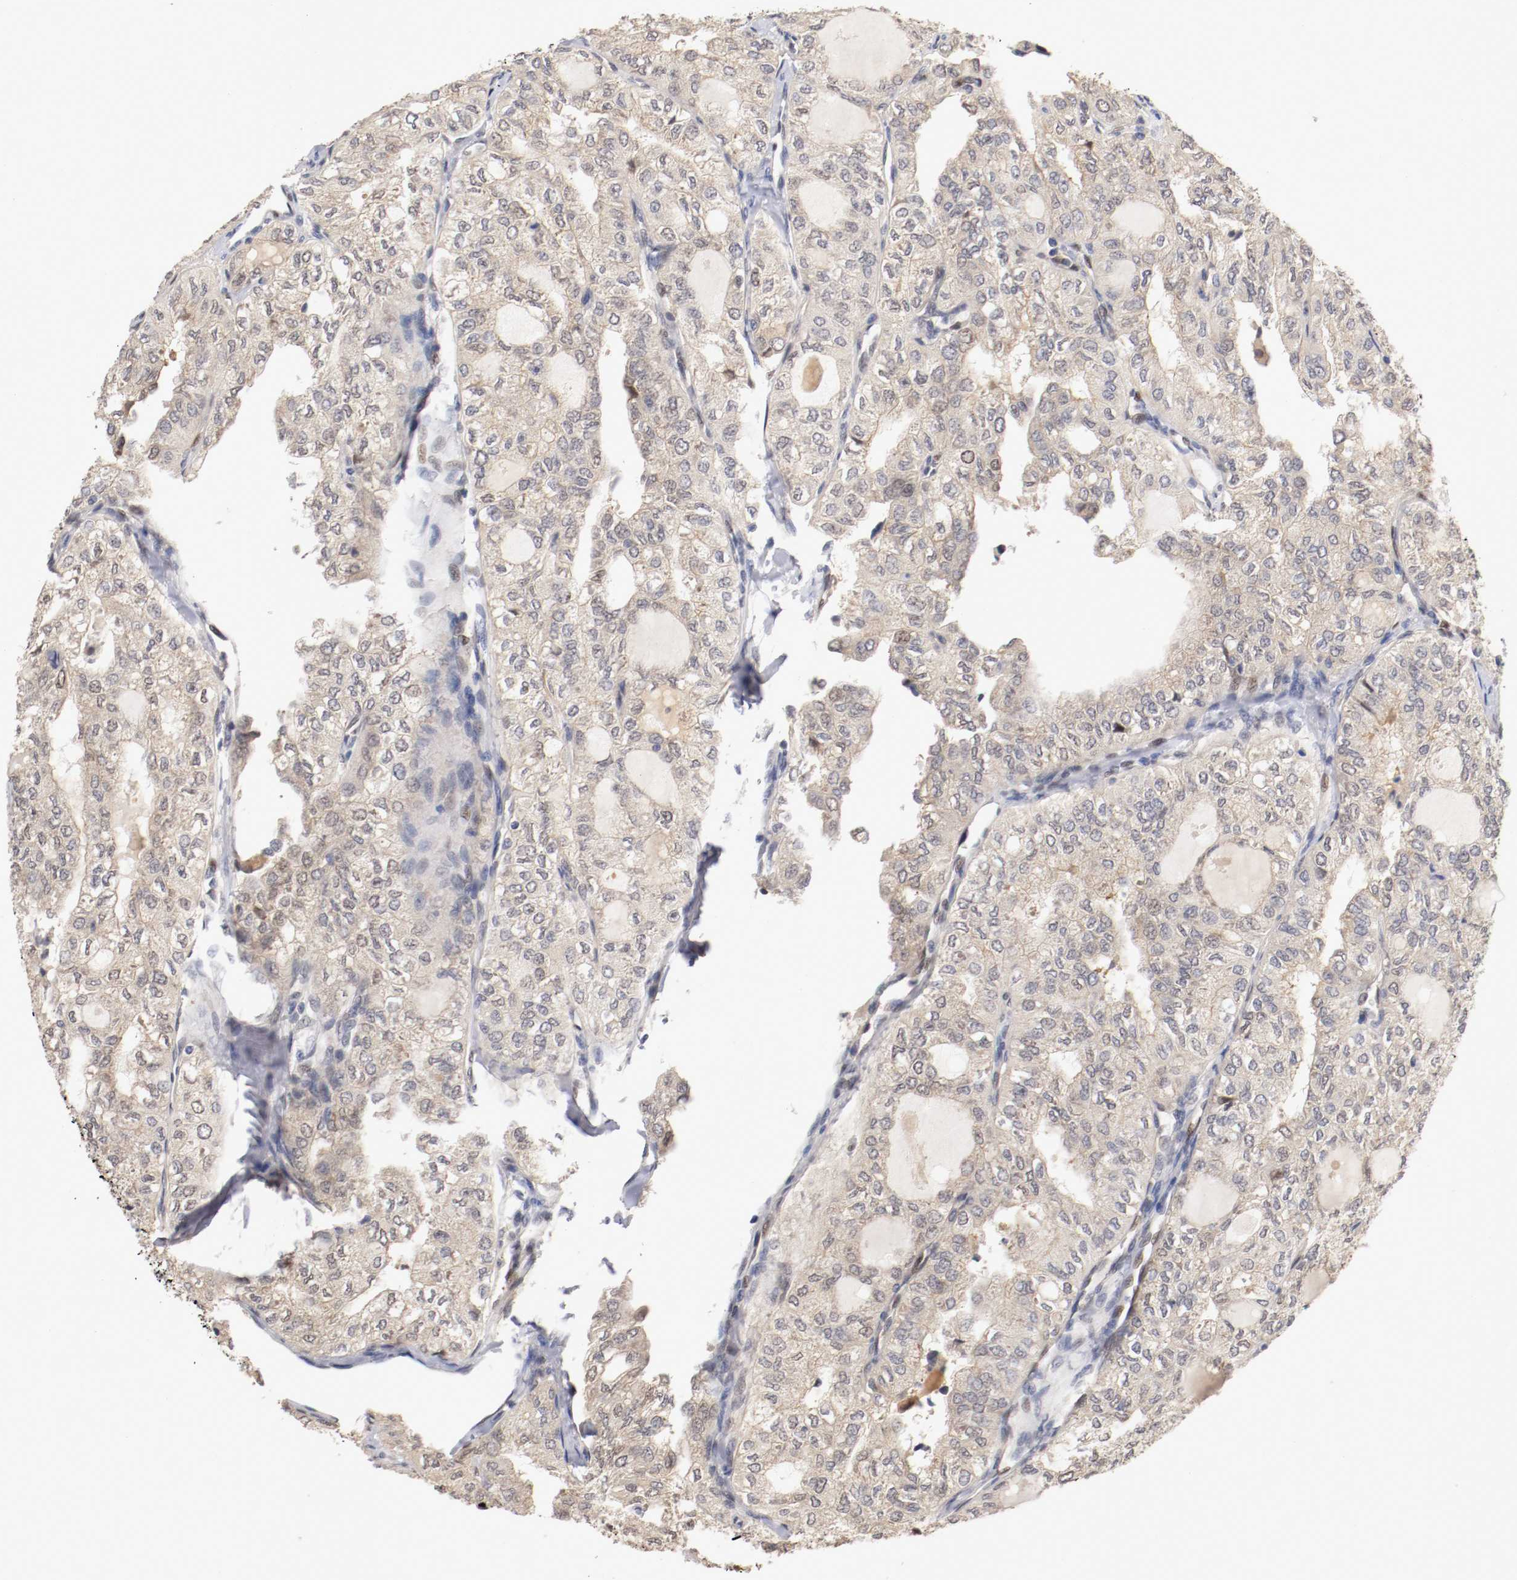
{"staining": {"intensity": "weak", "quantity": "25%-75%", "location": "cytoplasmic/membranous"}, "tissue": "thyroid cancer", "cell_type": "Tumor cells", "image_type": "cancer", "snomed": [{"axis": "morphology", "description": "Follicular adenoma carcinoma, NOS"}, {"axis": "topography", "description": "Thyroid gland"}], "caption": "Approximately 25%-75% of tumor cells in follicular adenoma carcinoma (thyroid) reveal weak cytoplasmic/membranous protein positivity as visualized by brown immunohistochemical staining.", "gene": "DNMT3B", "patient": {"sex": "male", "age": 75}}